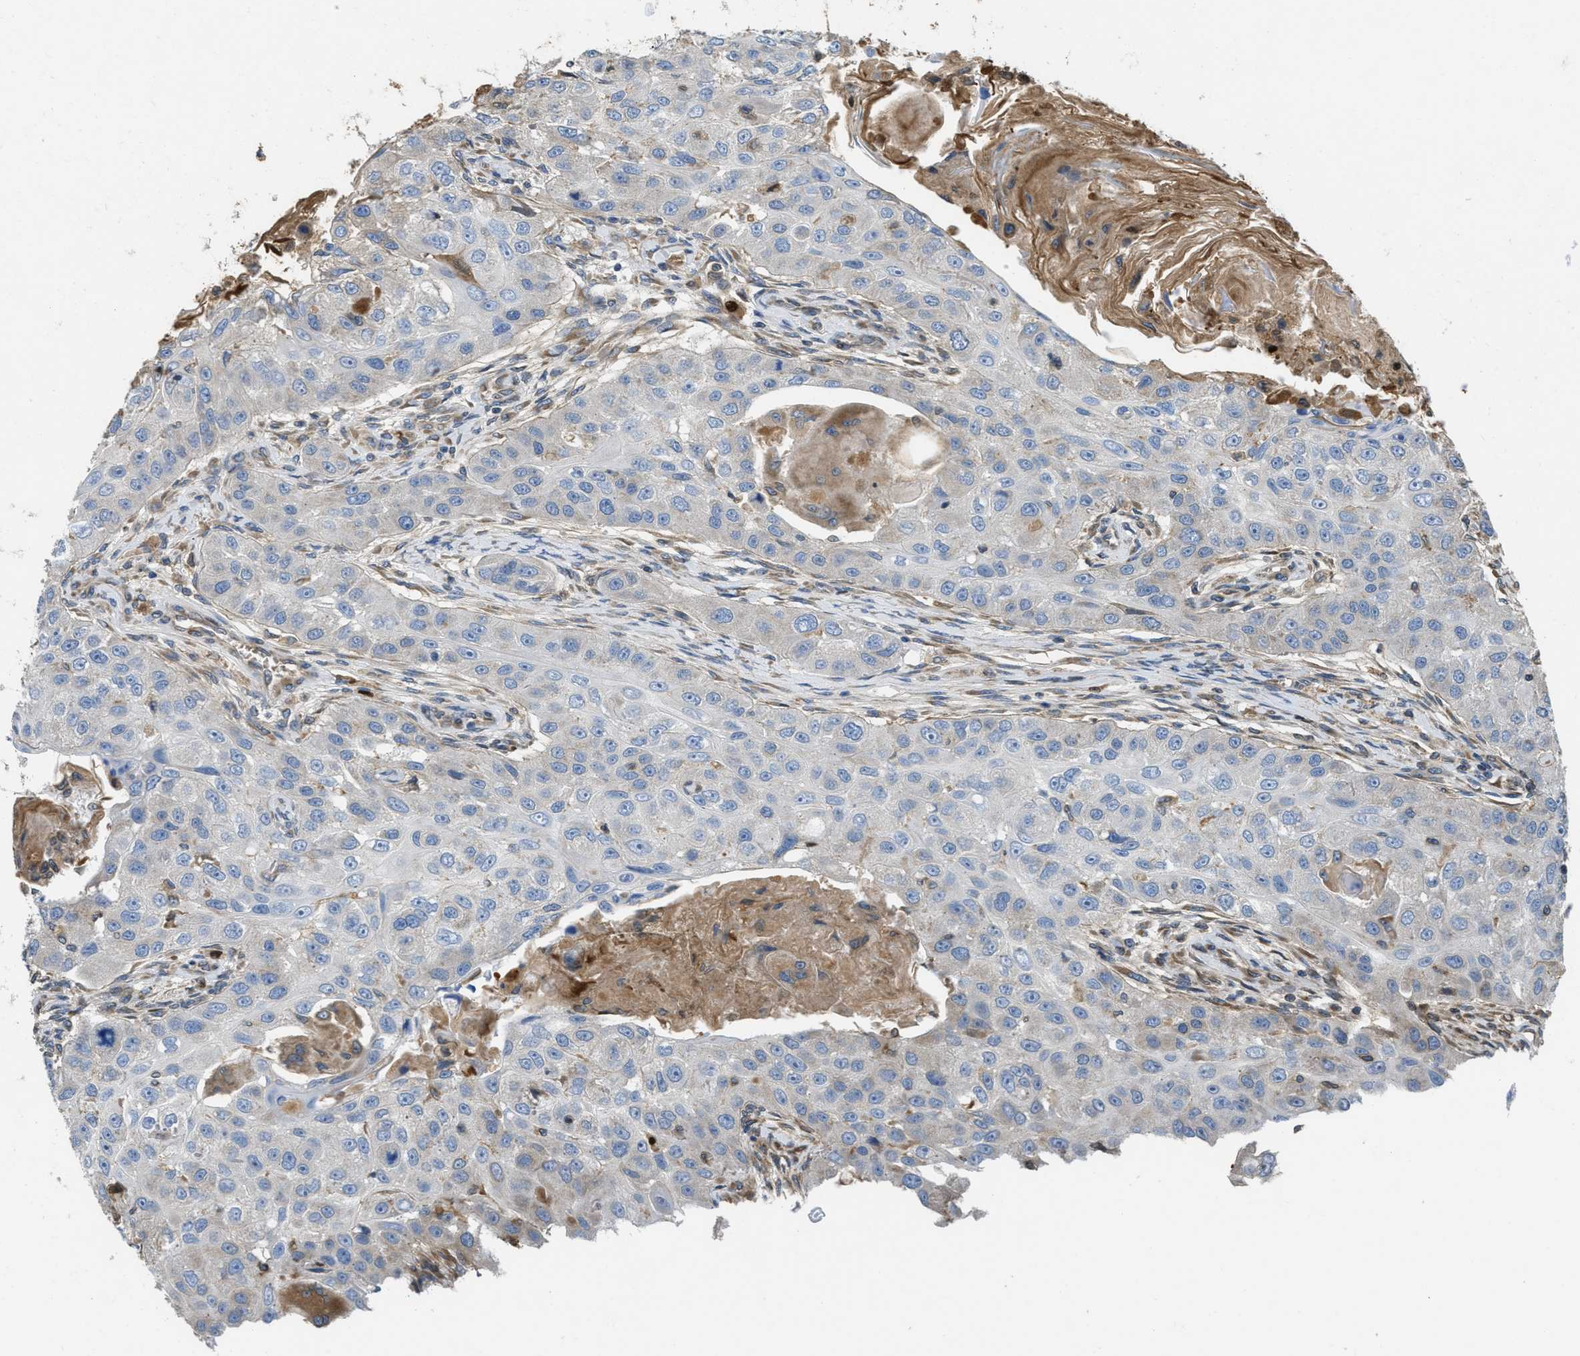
{"staining": {"intensity": "negative", "quantity": "none", "location": "none"}, "tissue": "head and neck cancer", "cell_type": "Tumor cells", "image_type": "cancer", "snomed": [{"axis": "morphology", "description": "Normal tissue, NOS"}, {"axis": "morphology", "description": "Squamous cell carcinoma, NOS"}, {"axis": "topography", "description": "Skeletal muscle"}, {"axis": "topography", "description": "Head-Neck"}], "caption": "Immunohistochemistry micrograph of human squamous cell carcinoma (head and neck) stained for a protein (brown), which demonstrates no expression in tumor cells.", "gene": "MPDU1", "patient": {"sex": "male", "age": 51}}